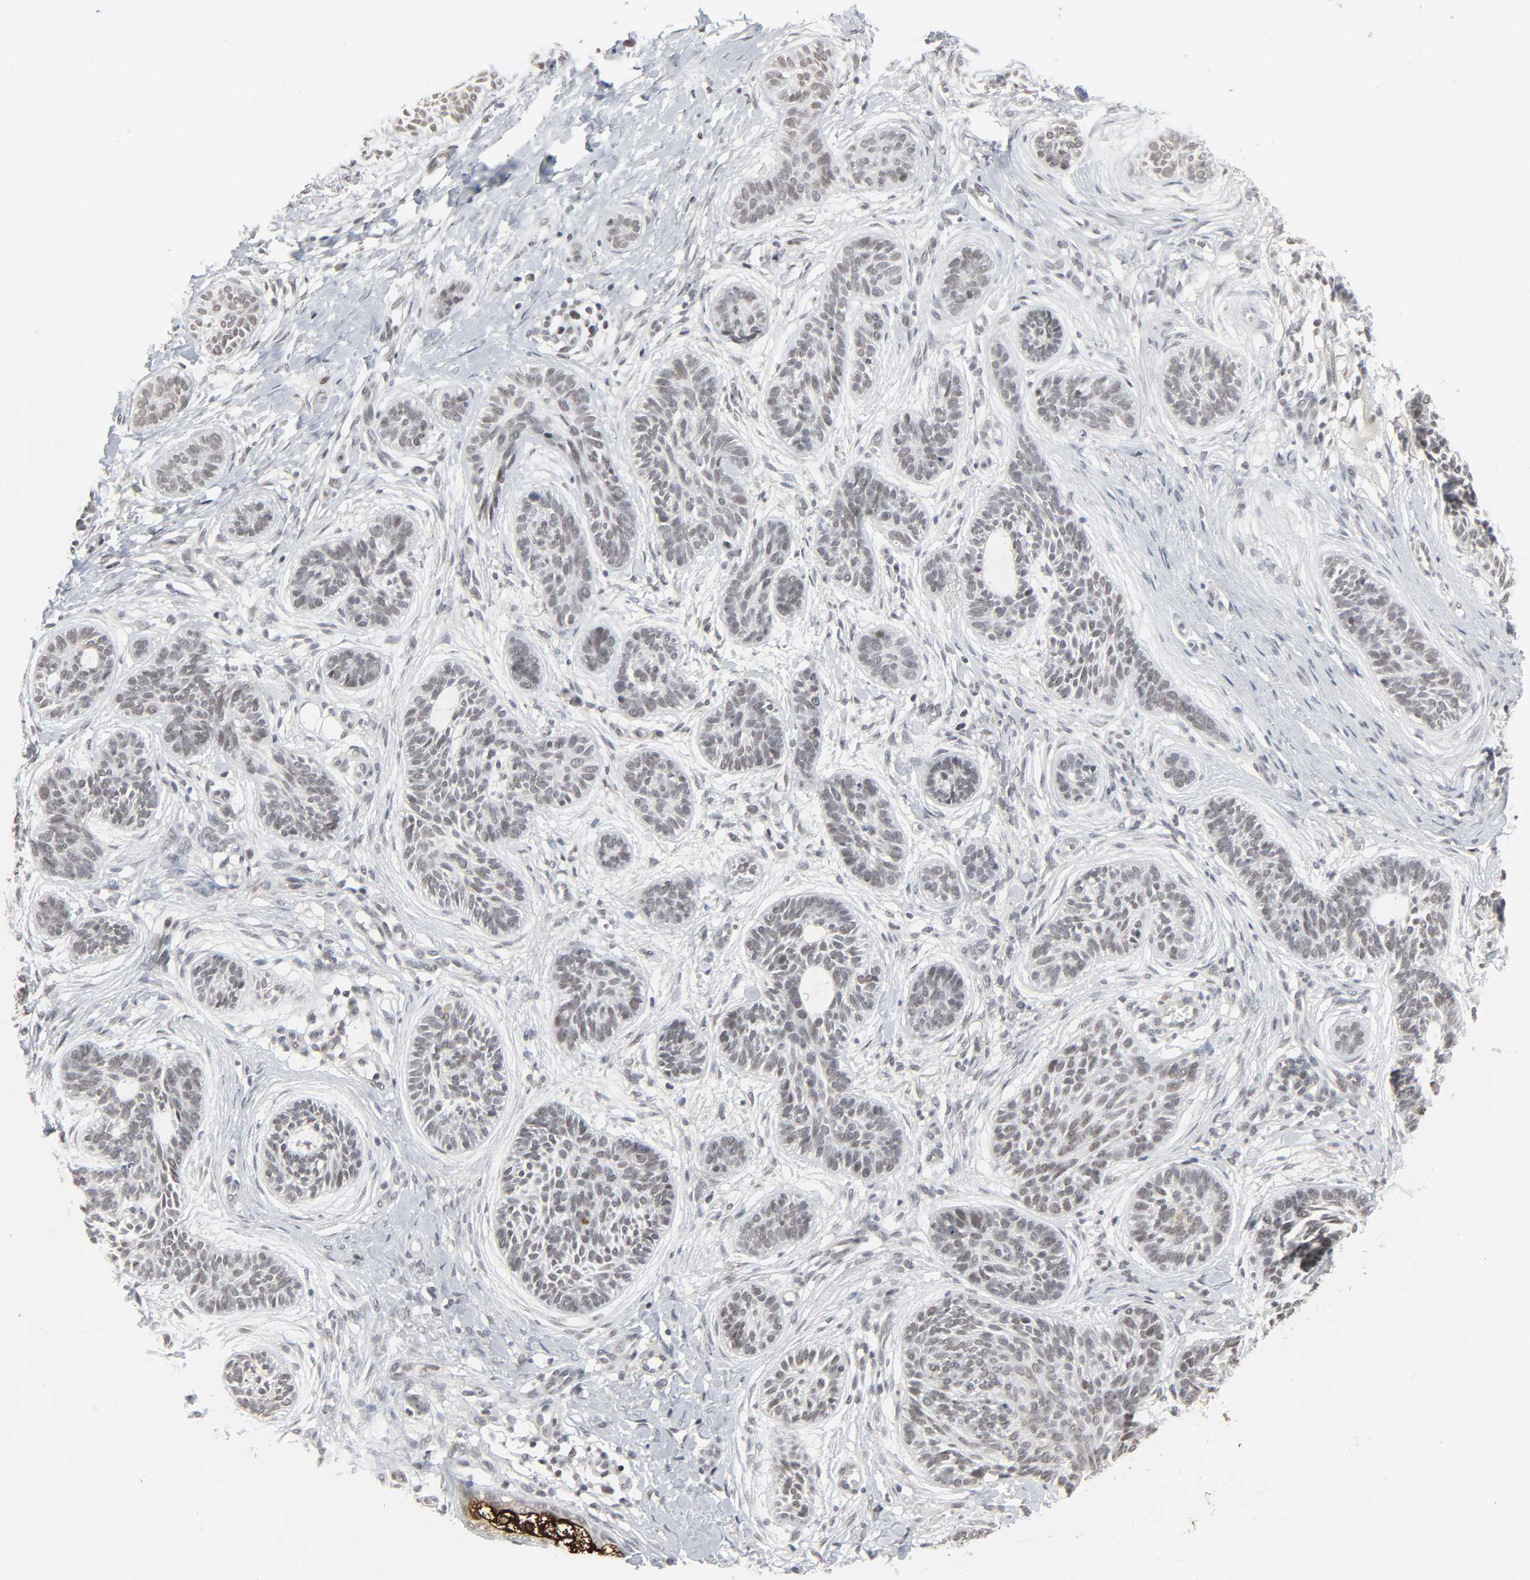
{"staining": {"intensity": "negative", "quantity": "none", "location": "none"}, "tissue": "skin cancer", "cell_type": "Tumor cells", "image_type": "cancer", "snomed": [{"axis": "morphology", "description": "Normal tissue, NOS"}, {"axis": "morphology", "description": "Basal cell carcinoma"}, {"axis": "topography", "description": "Skin"}], "caption": "Immunohistochemical staining of human basal cell carcinoma (skin) shows no significant staining in tumor cells.", "gene": "MUC1", "patient": {"sex": "male", "age": 63}}